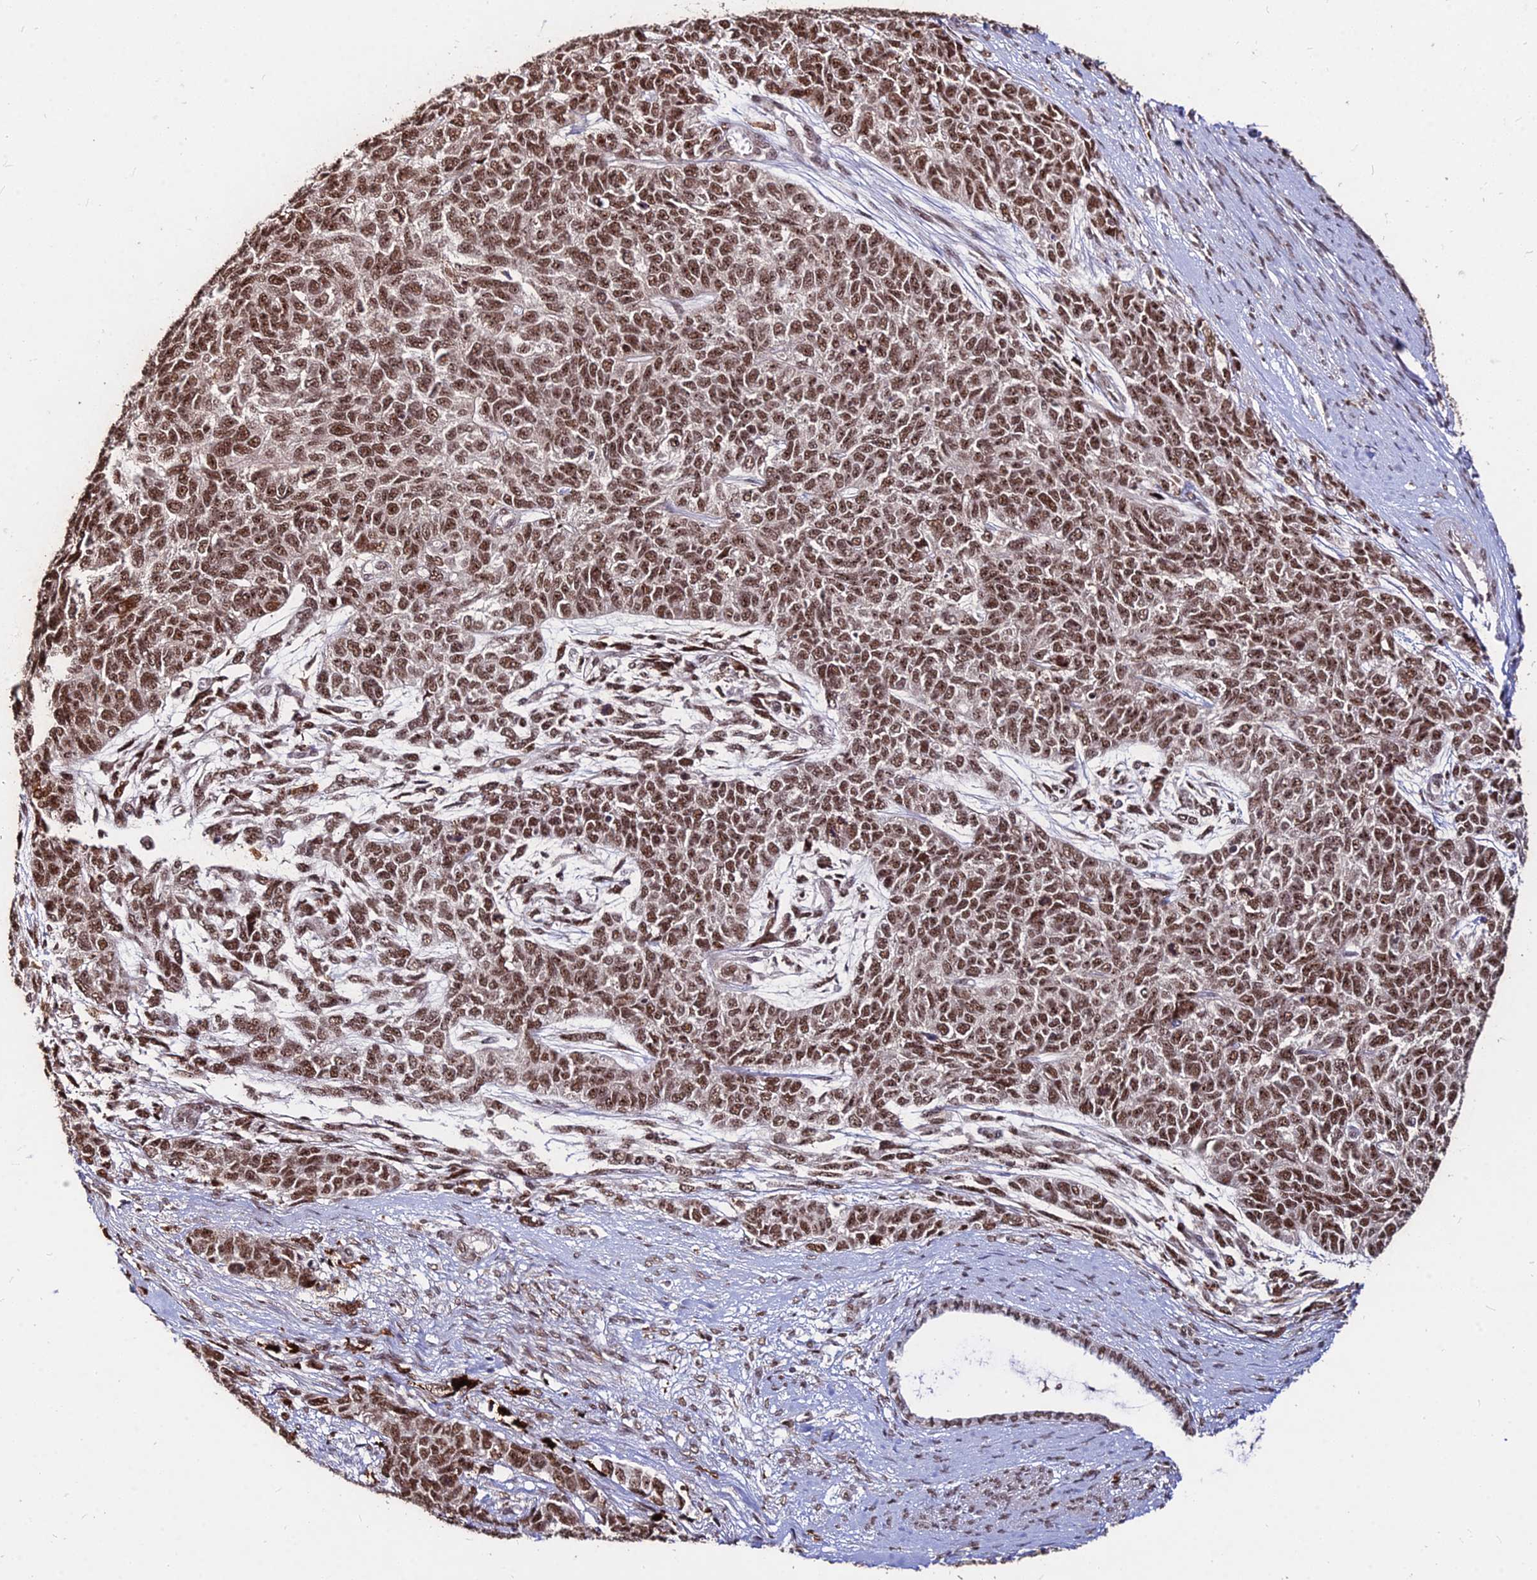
{"staining": {"intensity": "strong", "quantity": ">75%", "location": "nuclear"}, "tissue": "cervical cancer", "cell_type": "Tumor cells", "image_type": "cancer", "snomed": [{"axis": "morphology", "description": "Squamous cell carcinoma, NOS"}, {"axis": "topography", "description": "Cervix"}], "caption": "A micrograph showing strong nuclear positivity in about >75% of tumor cells in cervical squamous cell carcinoma, as visualized by brown immunohistochemical staining.", "gene": "ZBED4", "patient": {"sex": "female", "age": 63}}